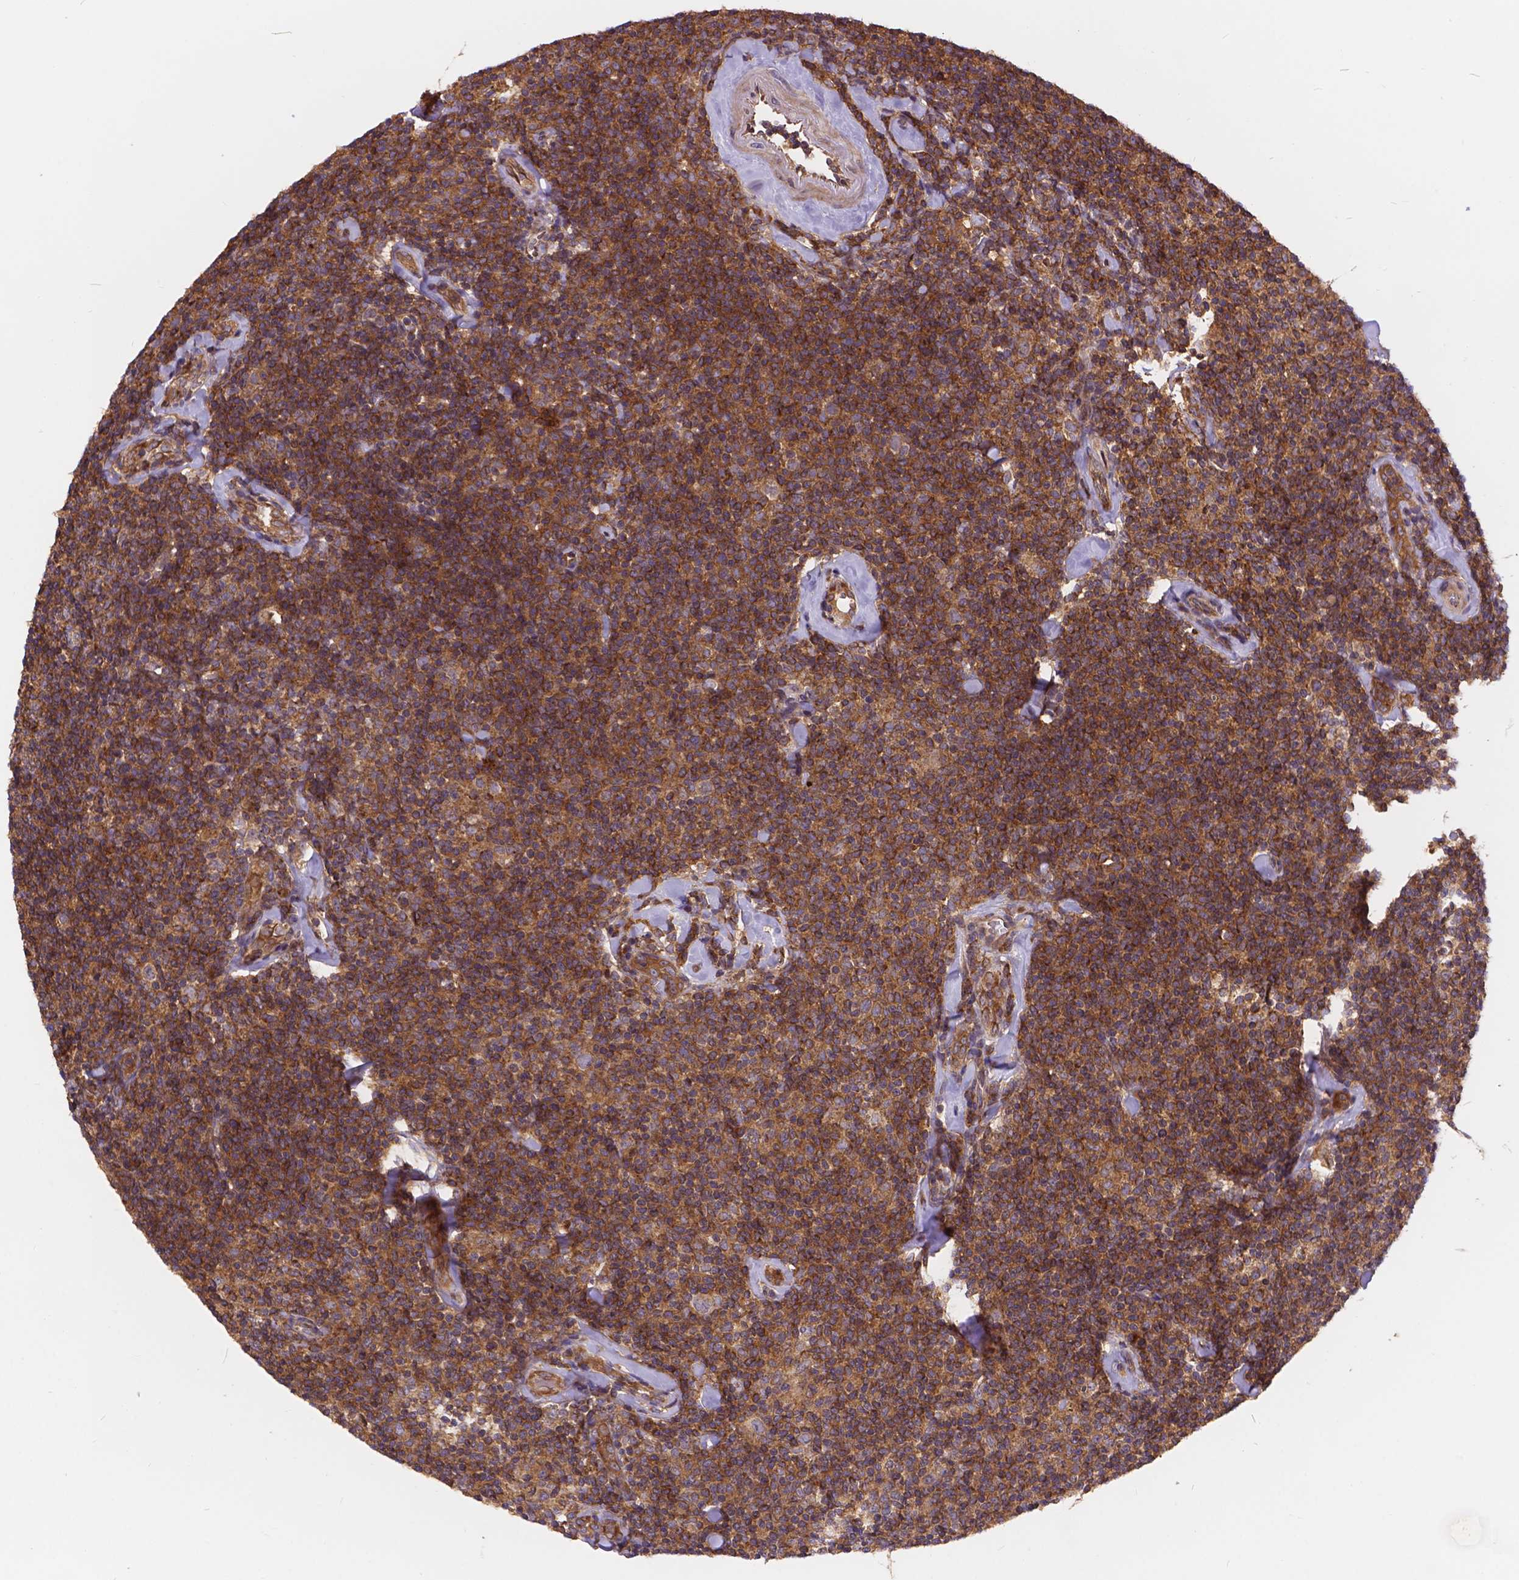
{"staining": {"intensity": "moderate", "quantity": ">75%", "location": "cytoplasmic/membranous"}, "tissue": "lymphoma", "cell_type": "Tumor cells", "image_type": "cancer", "snomed": [{"axis": "morphology", "description": "Malignant lymphoma, non-Hodgkin's type, Low grade"}, {"axis": "topography", "description": "Lymph node"}], "caption": "Human lymphoma stained with a protein marker exhibits moderate staining in tumor cells.", "gene": "ARAP1", "patient": {"sex": "female", "age": 56}}